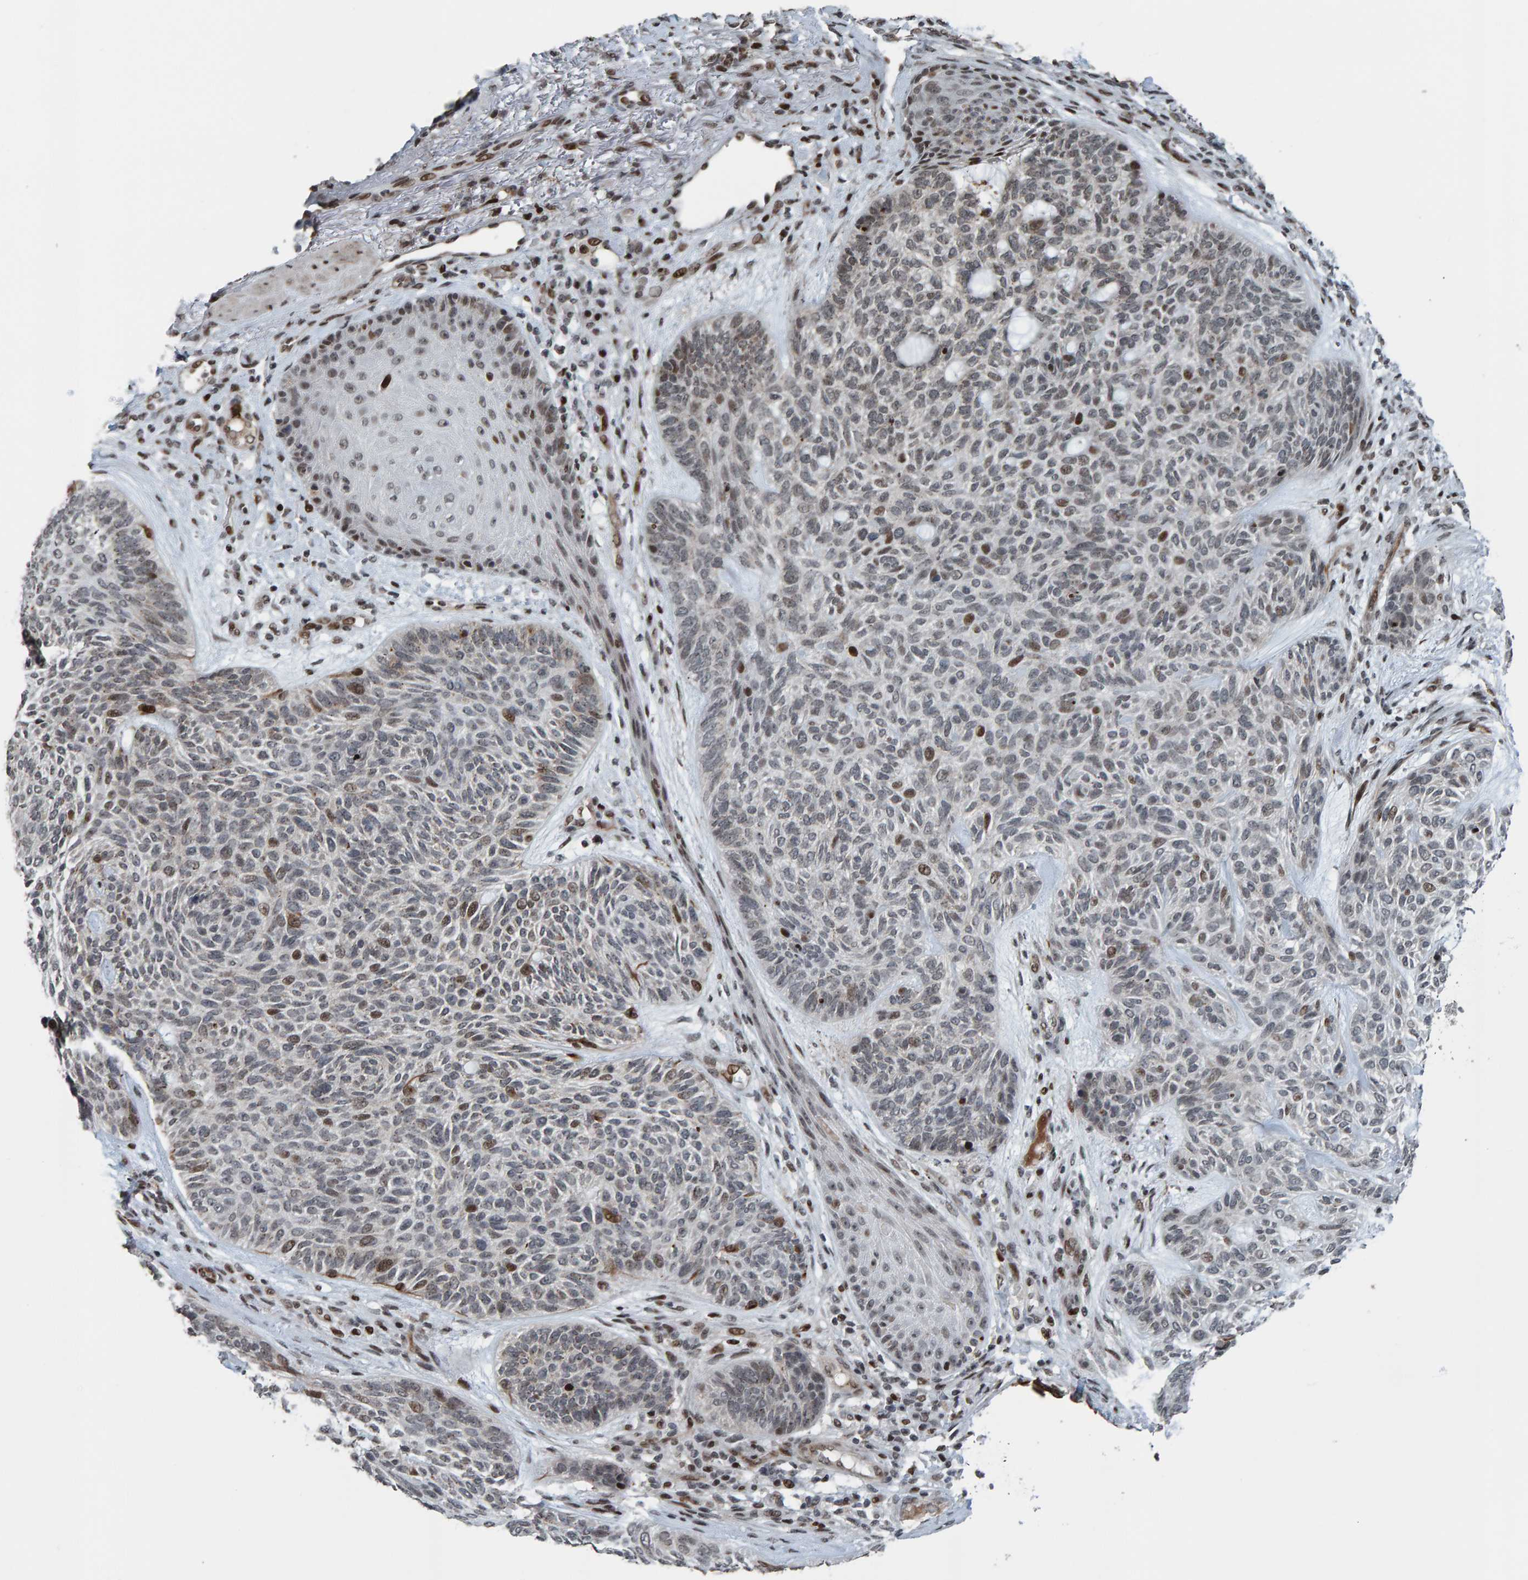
{"staining": {"intensity": "moderate", "quantity": "<25%", "location": "nuclear"}, "tissue": "skin cancer", "cell_type": "Tumor cells", "image_type": "cancer", "snomed": [{"axis": "morphology", "description": "Basal cell carcinoma"}, {"axis": "topography", "description": "Skin"}], "caption": "Moderate nuclear expression for a protein is identified in about <25% of tumor cells of skin basal cell carcinoma using immunohistochemistry (IHC).", "gene": "ZNF366", "patient": {"sex": "male", "age": 55}}